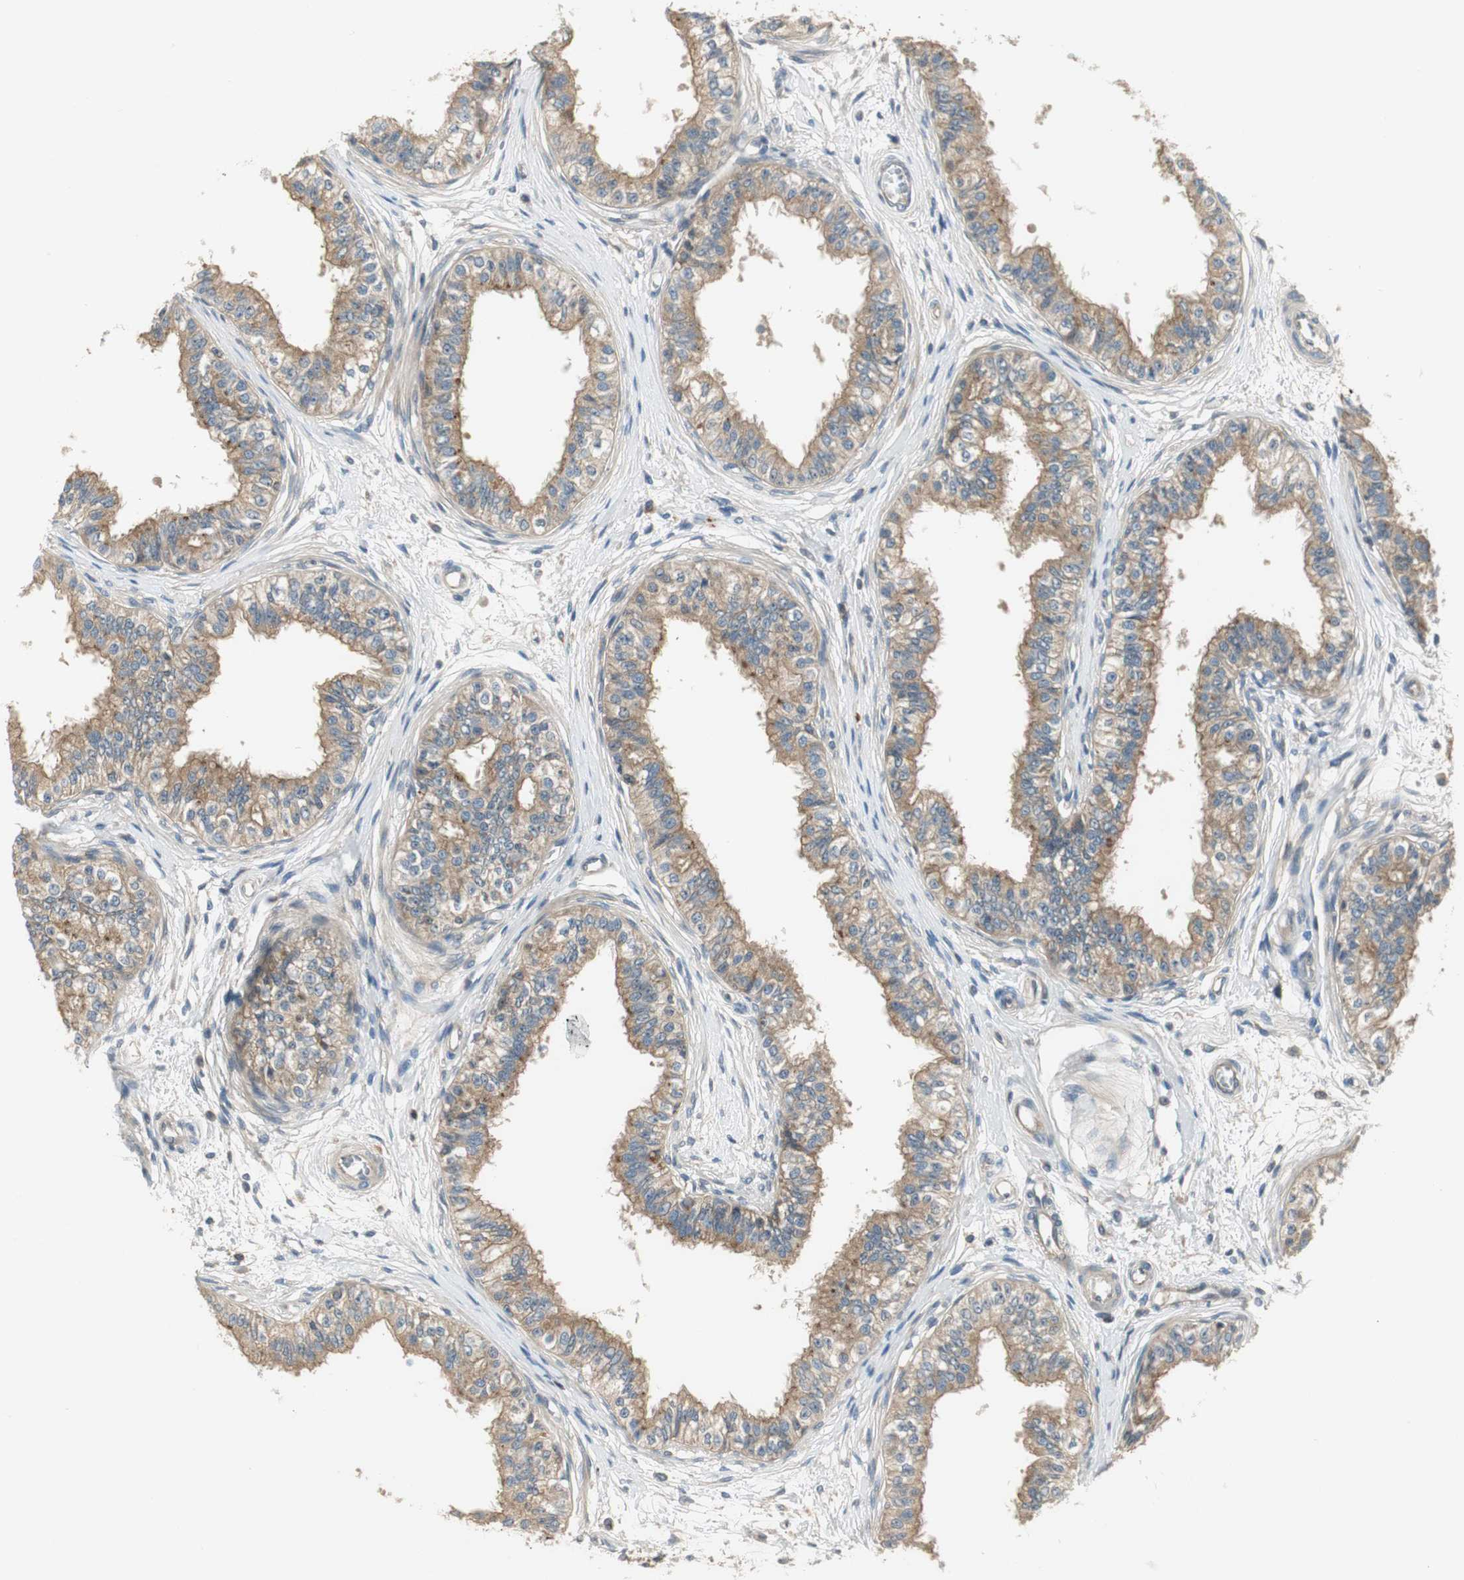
{"staining": {"intensity": "moderate", "quantity": ">75%", "location": "cytoplasmic/membranous"}, "tissue": "epididymis", "cell_type": "Glandular cells", "image_type": "normal", "snomed": [{"axis": "morphology", "description": "Normal tissue, NOS"}, {"axis": "morphology", "description": "Adenocarcinoma, metastatic, NOS"}, {"axis": "topography", "description": "Testis"}, {"axis": "topography", "description": "Epididymis"}], "caption": "High-power microscopy captured an immunohistochemistry photomicrograph of normal epididymis, revealing moderate cytoplasmic/membranous positivity in approximately >75% of glandular cells.", "gene": "PRKAA1", "patient": {"sex": "male", "age": 26}}